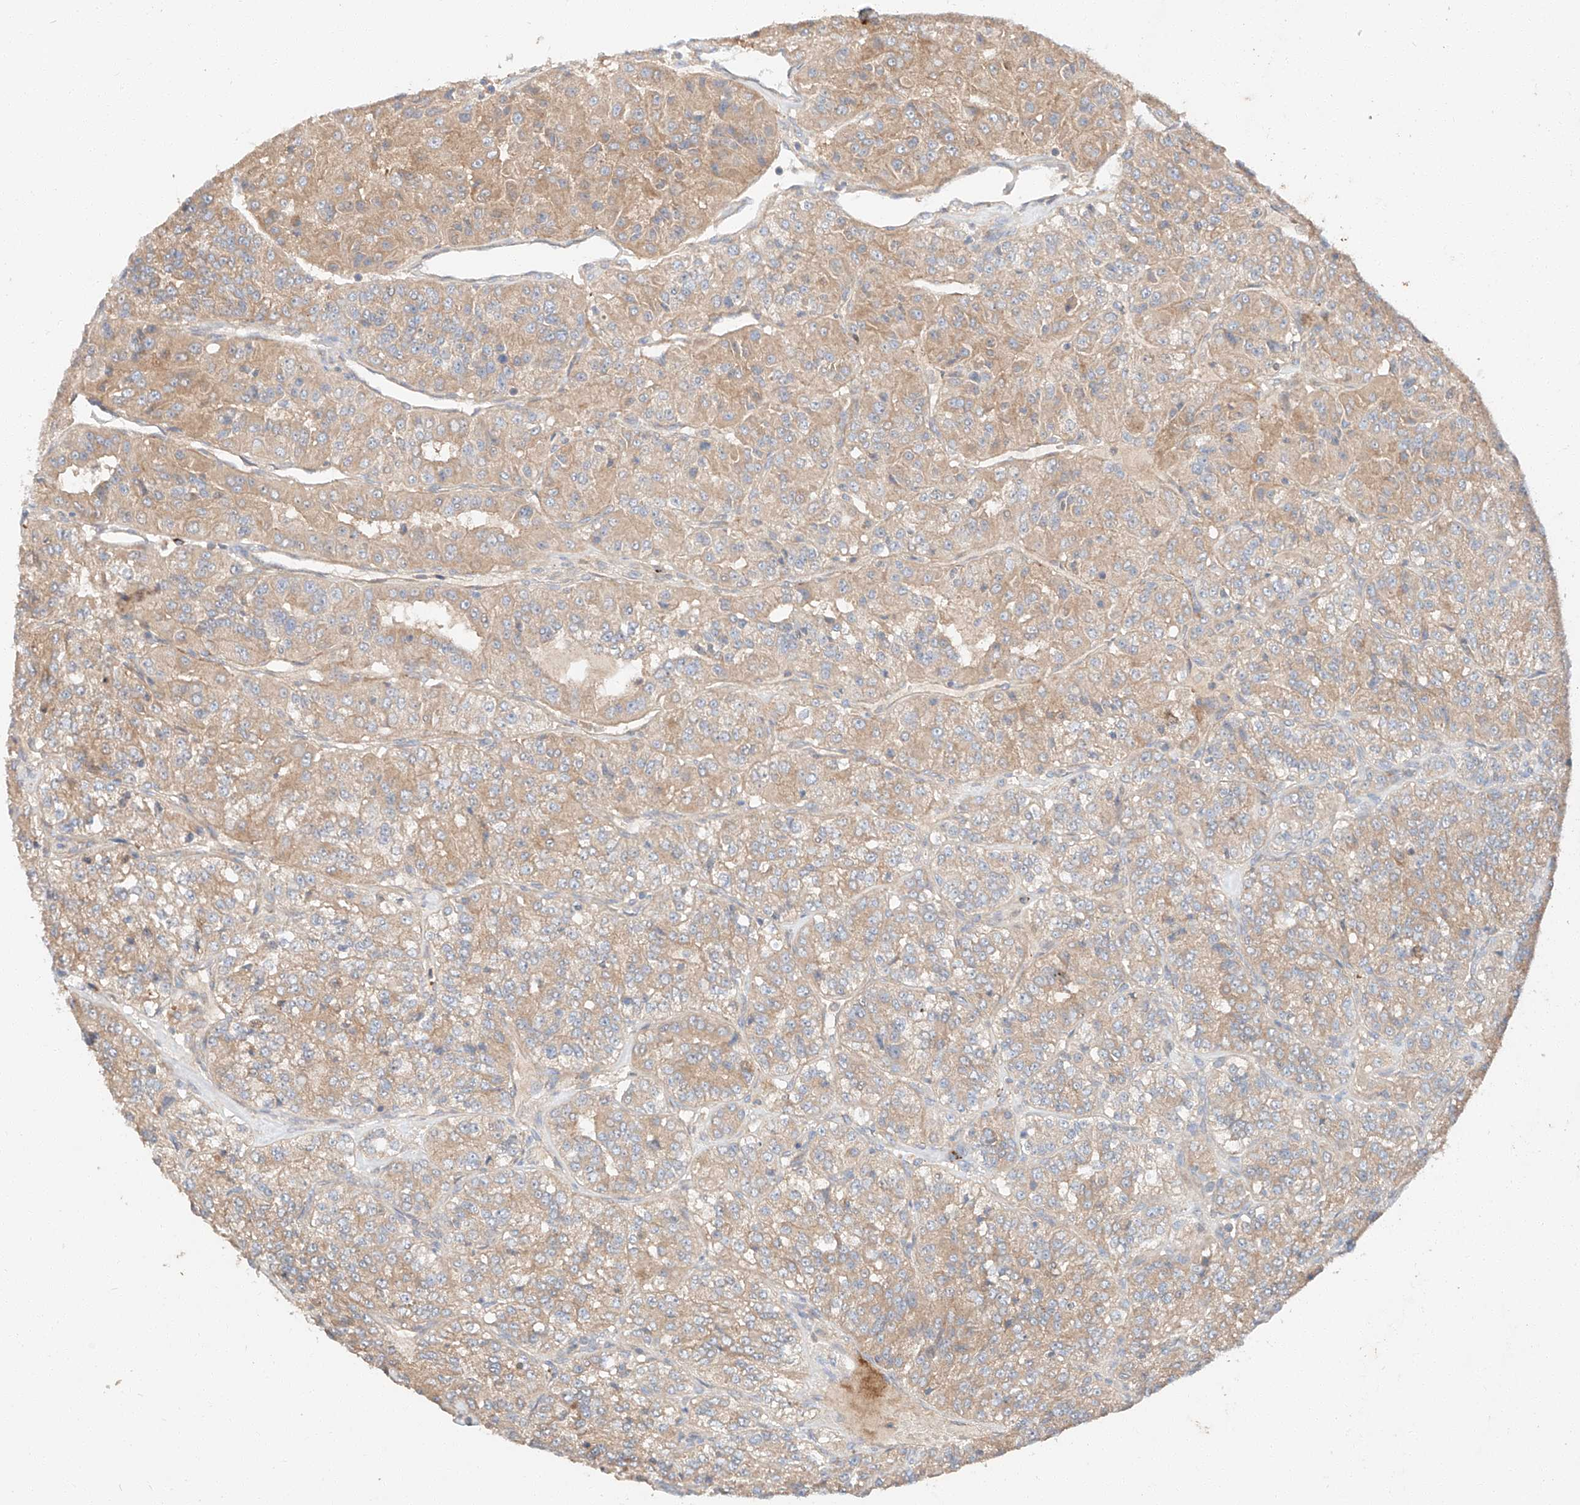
{"staining": {"intensity": "moderate", "quantity": ">75%", "location": "cytoplasmic/membranous"}, "tissue": "renal cancer", "cell_type": "Tumor cells", "image_type": "cancer", "snomed": [{"axis": "morphology", "description": "Adenocarcinoma, NOS"}, {"axis": "topography", "description": "Kidney"}], "caption": "Renal cancer (adenocarcinoma) stained for a protein demonstrates moderate cytoplasmic/membranous positivity in tumor cells. (Stains: DAB (3,3'-diaminobenzidine) in brown, nuclei in blue, Microscopy: brightfield microscopy at high magnification).", "gene": "XPNPEP1", "patient": {"sex": "female", "age": 63}}